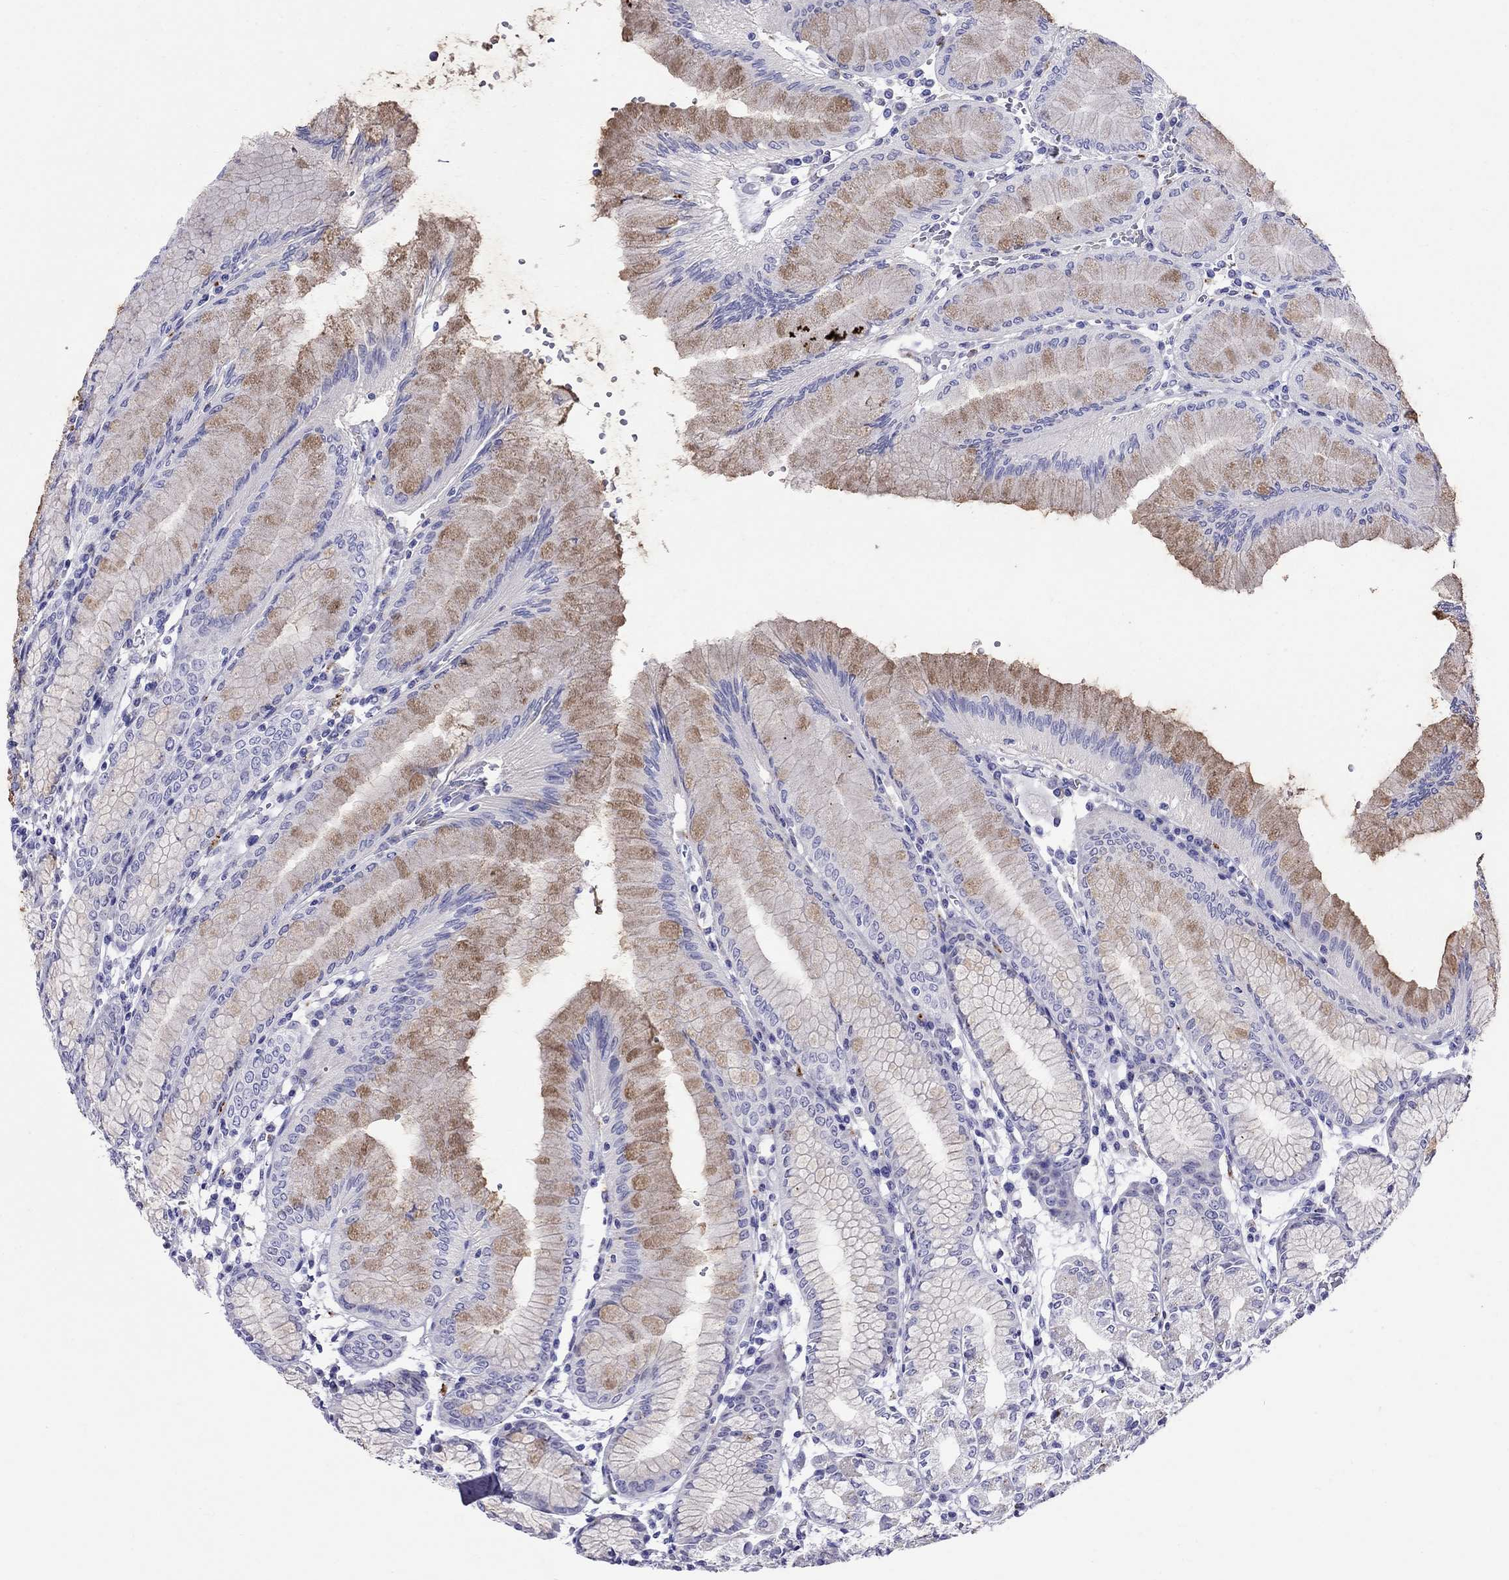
{"staining": {"intensity": "weak", "quantity": "<25%", "location": "cytoplasmic/membranous"}, "tissue": "stomach", "cell_type": "Glandular cells", "image_type": "normal", "snomed": [{"axis": "morphology", "description": "Normal tissue, NOS"}, {"axis": "topography", "description": "Skeletal muscle"}, {"axis": "topography", "description": "Stomach"}], "caption": "Immunohistochemistry histopathology image of benign human stomach stained for a protein (brown), which reveals no positivity in glandular cells.", "gene": "CLPSL2", "patient": {"sex": "female", "age": 57}}